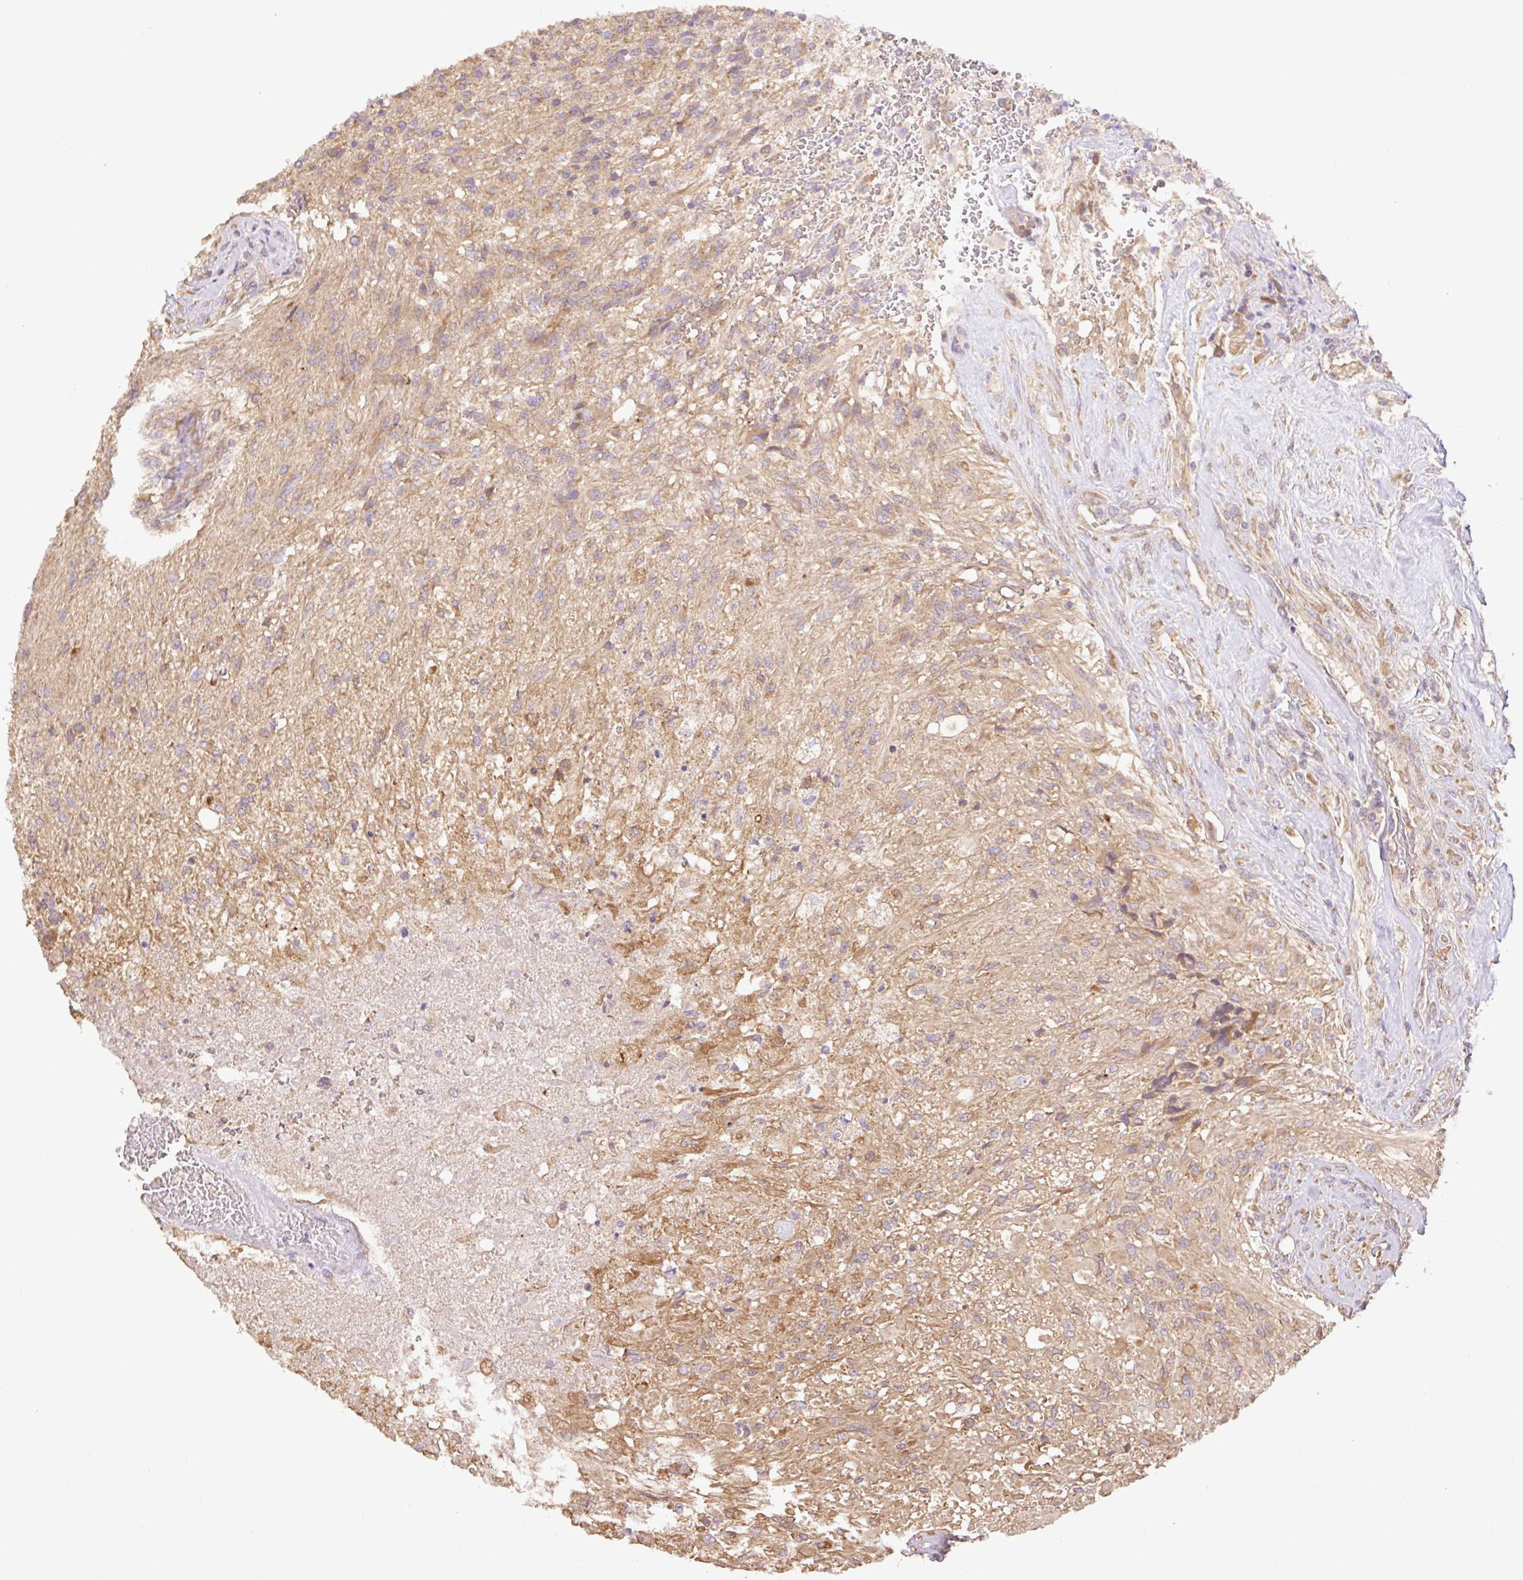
{"staining": {"intensity": "weak", "quantity": "25%-75%", "location": "cytoplasmic/membranous"}, "tissue": "glioma", "cell_type": "Tumor cells", "image_type": "cancer", "snomed": [{"axis": "morphology", "description": "Glioma, malignant, High grade"}, {"axis": "topography", "description": "Brain"}], "caption": "There is low levels of weak cytoplasmic/membranous expression in tumor cells of glioma, as demonstrated by immunohistochemical staining (brown color).", "gene": "DESI1", "patient": {"sex": "male", "age": 56}}